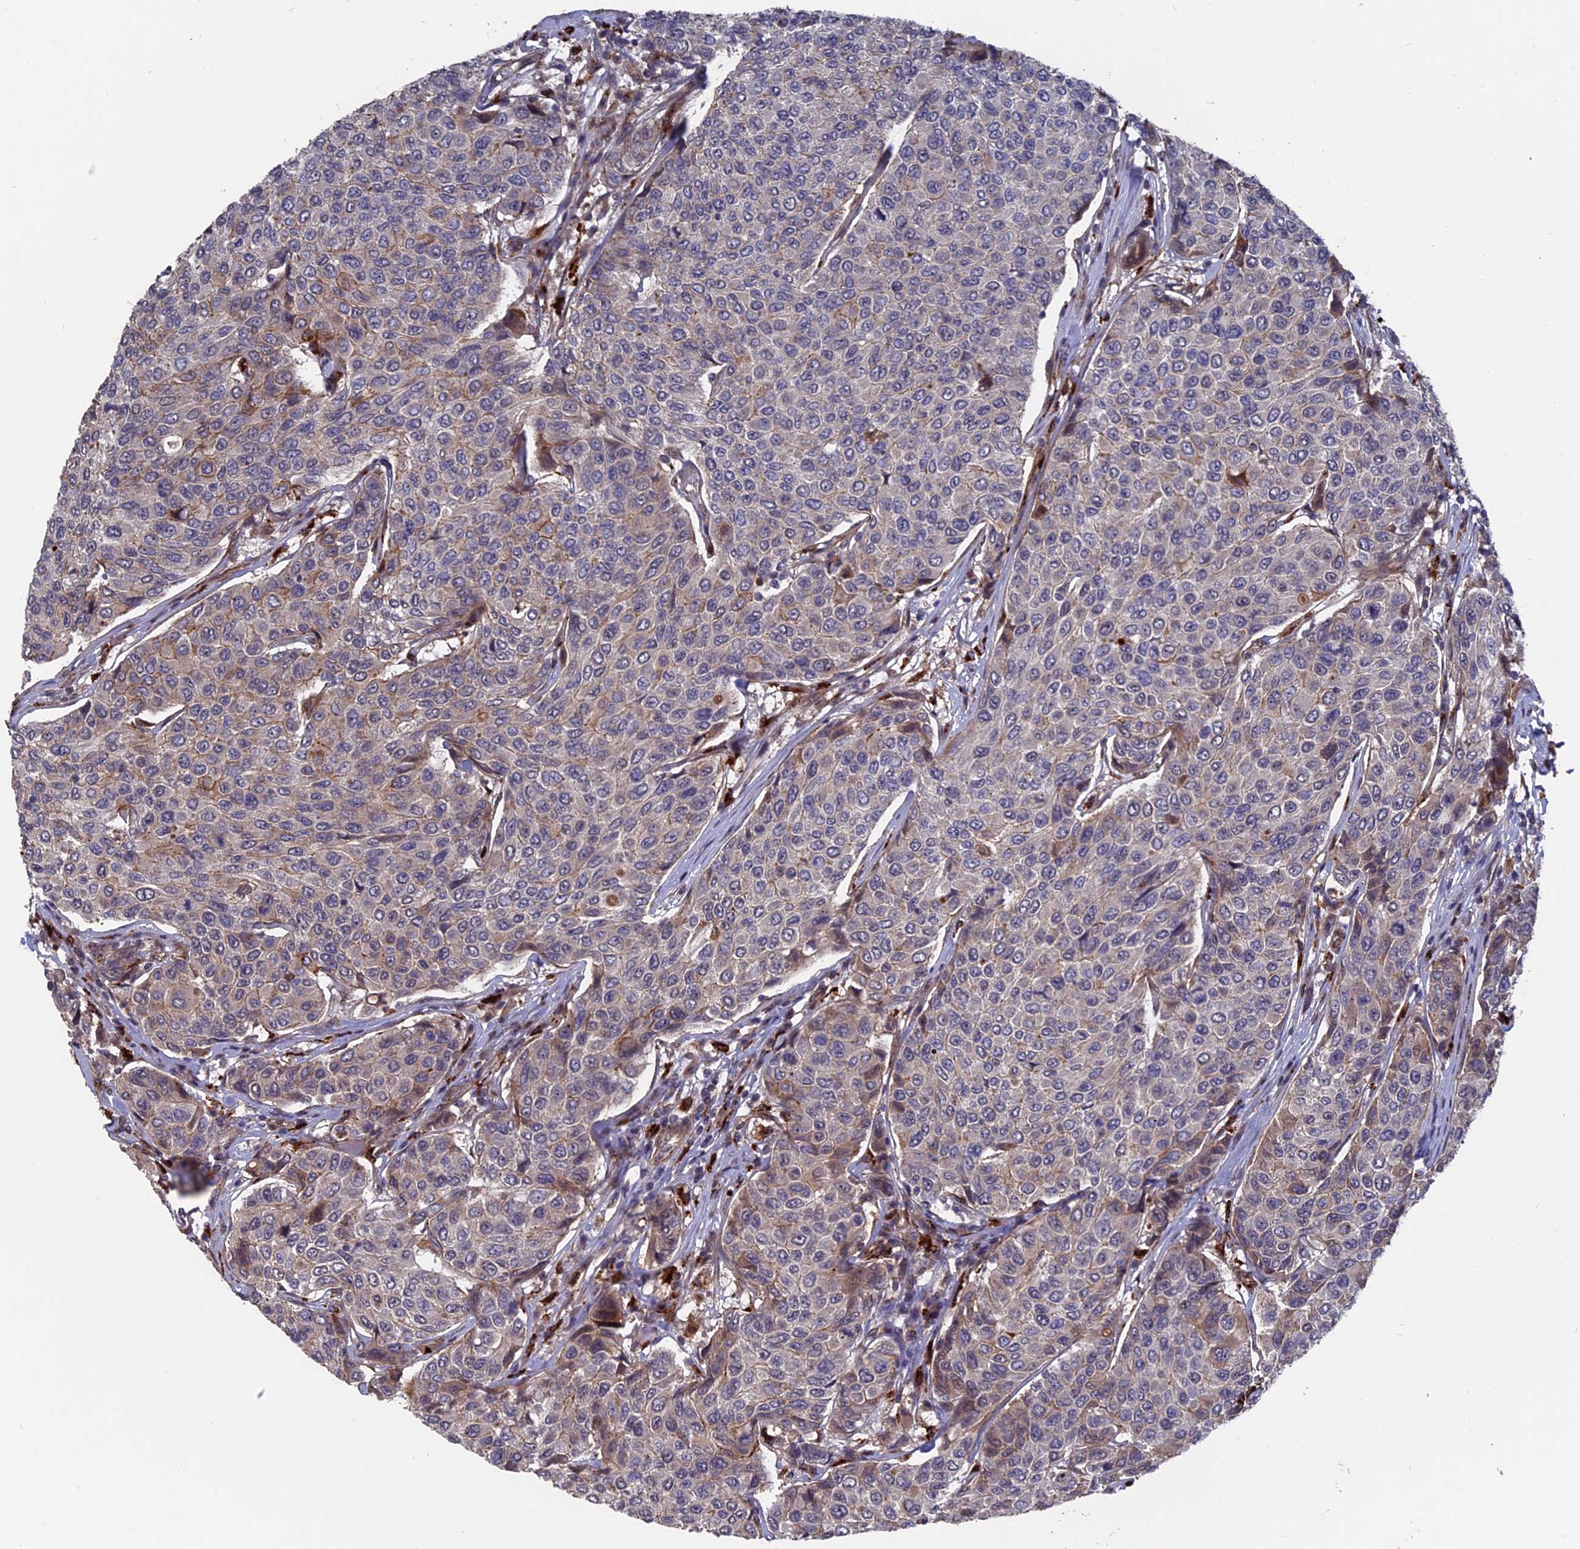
{"staining": {"intensity": "weak", "quantity": "<25%", "location": "cytoplasmic/membranous"}, "tissue": "breast cancer", "cell_type": "Tumor cells", "image_type": "cancer", "snomed": [{"axis": "morphology", "description": "Duct carcinoma"}, {"axis": "topography", "description": "Breast"}], "caption": "Protein analysis of breast cancer (invasive ductal carcinoma) reveals no significant expression in tumor cells.", "gene": "NOSIP", "patient": {"sex": "female", "age": 55}}